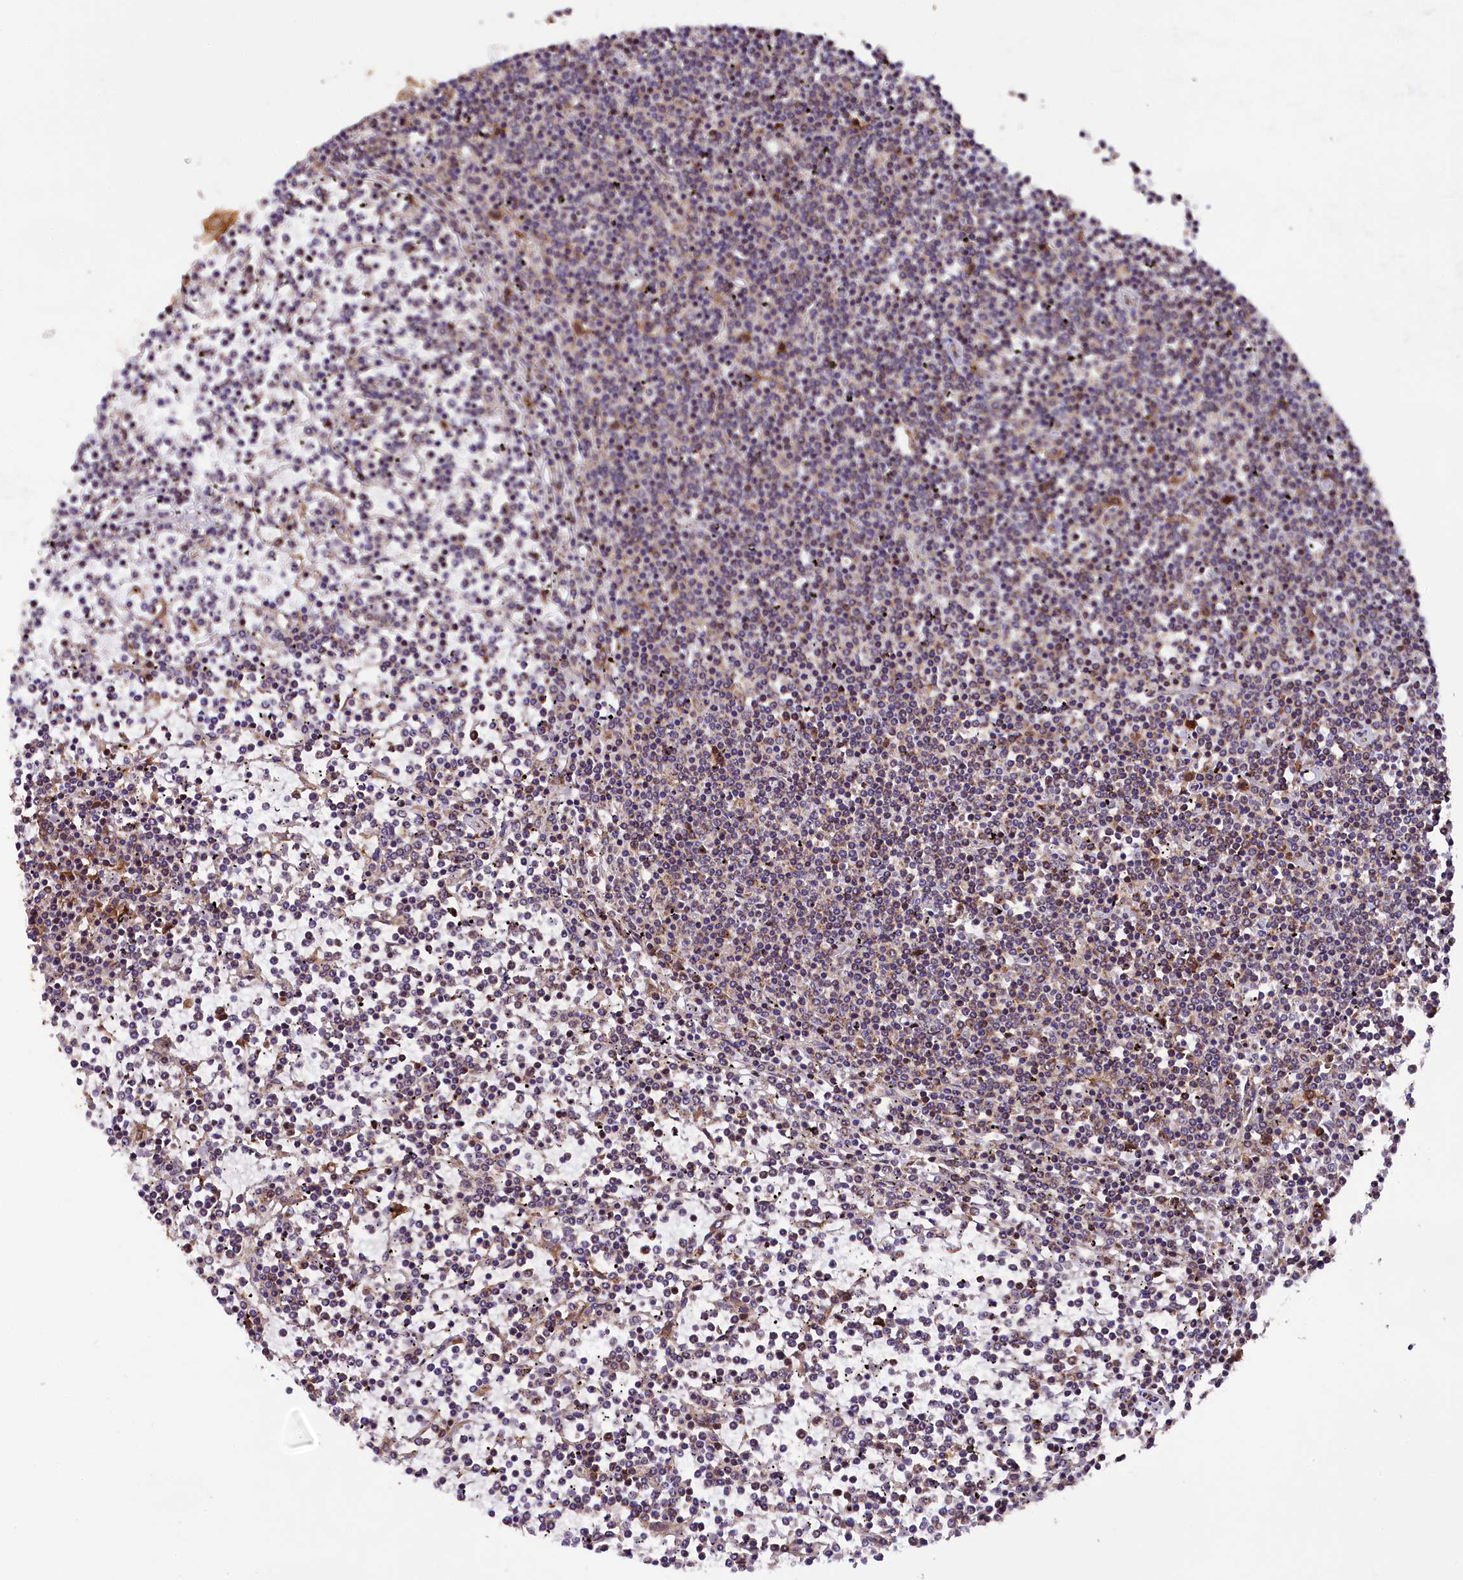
{"staining": {"intensity": "weak", "quantity": "<25%", "location": "cytoplasmic/membranous"}, "tissue": "lymphoma", "cell_type": "Tumor cells", "image_type": "cancer", "snomed": [{"axis": "morphology", "description": "Malignant lymphoma, non-Hodgkin's type, Low grade"}, {"axis": "topography", "description": "Spleen"}], "caption": "Immunohistochemistry of human lymphoma demonstrates no positivity in tumor cells.", "gene": "DOHH", "patient": {"sex": "female", "age": 19}}